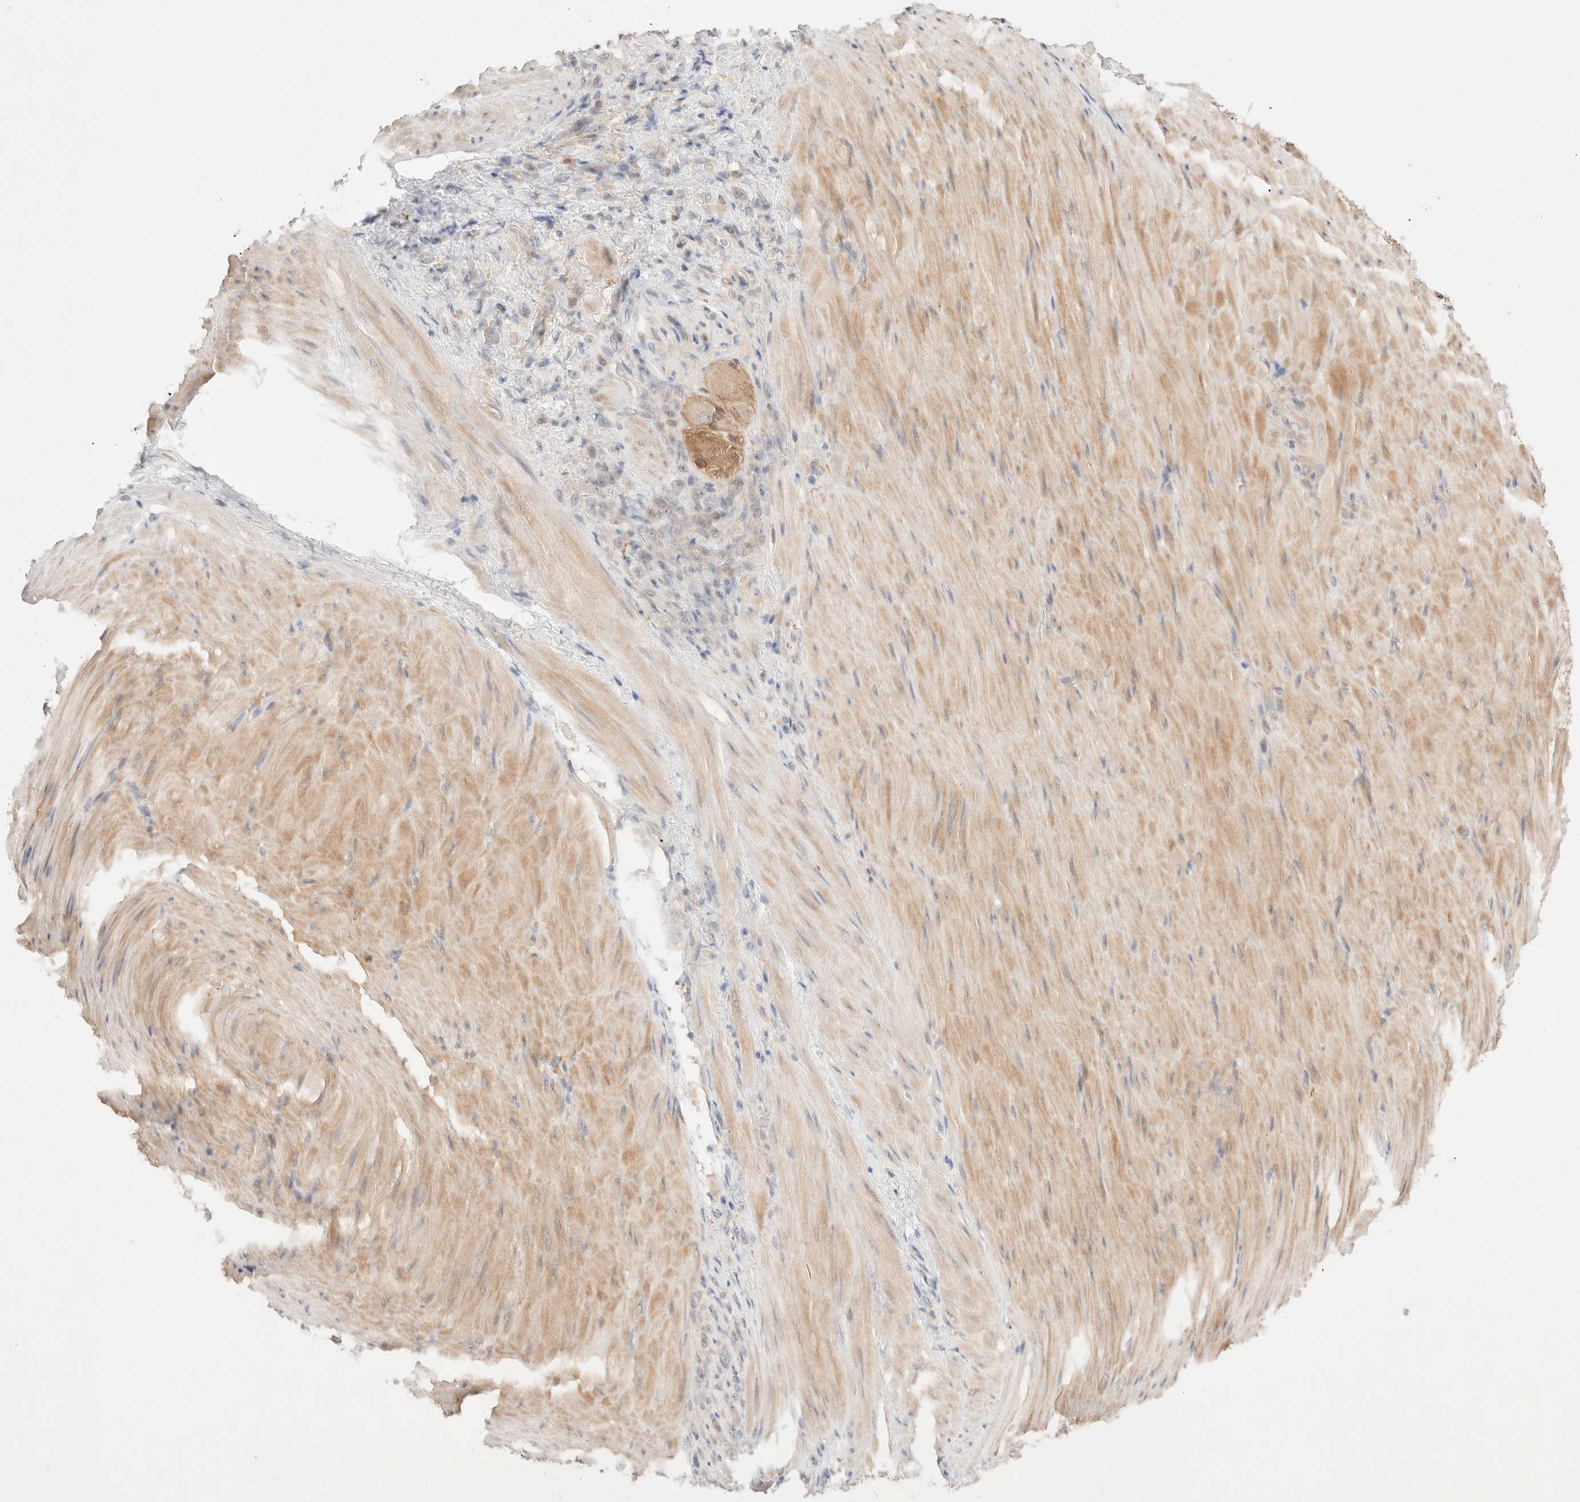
{"staining": {"intensity": "negative", "quantity": "none", "location": "none"}, "tissue": "stomach cancer", "cell_type": "Tumor cells", "image_type": "cancer", "snomed": [{"axis": "morphology", "description": "Normal tissue, NOS"}, {"axis": "morphology", "description": "Adenocarcinoma, NOS"}, {"axis": "topography", "description": "Stomach"}], "caption": "Stomach adenocarcinoma was stained to show a protein in brown. There is no significant expression in tumor cells.", "gene": "STARD10", "patient": {"sex": "male", "age": 82}}